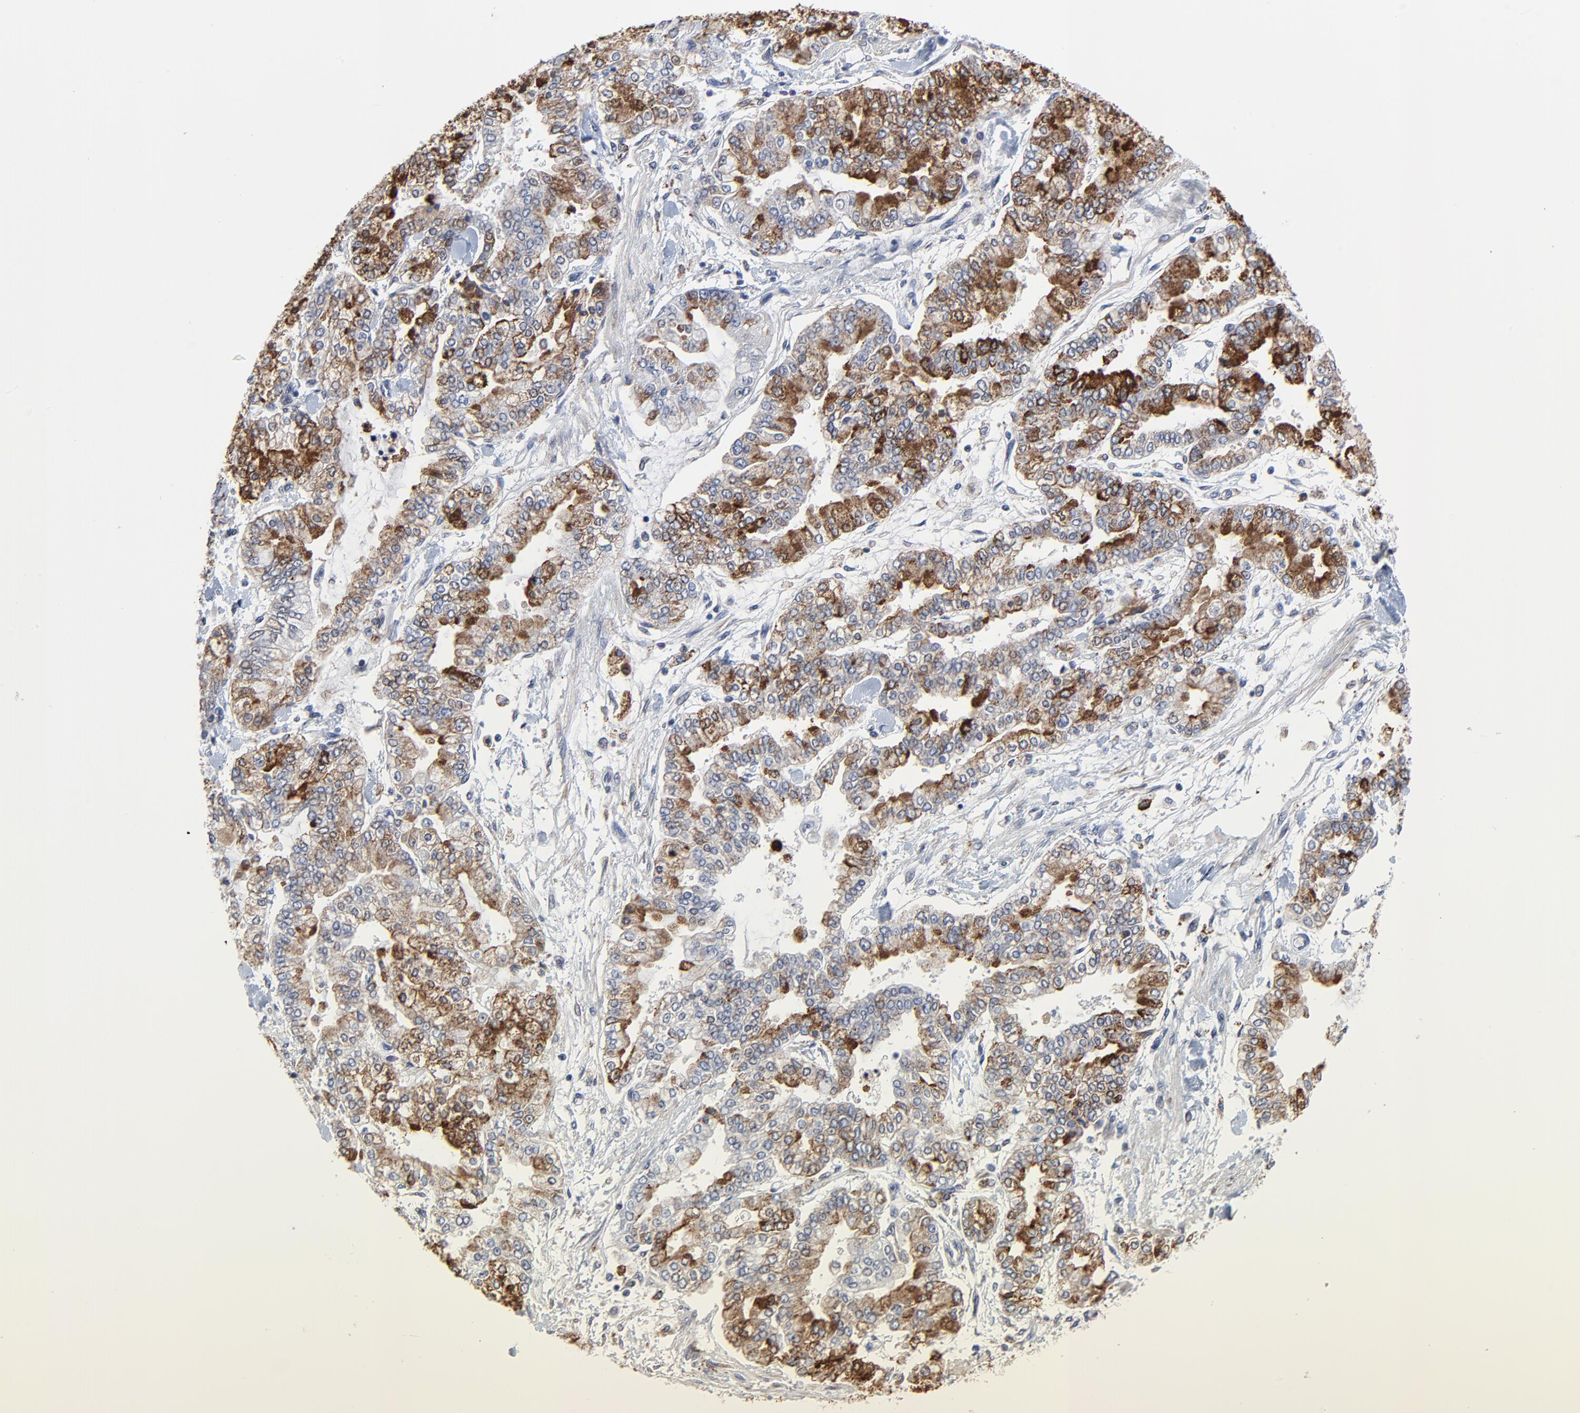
{"staining": {"intensity": "strong", "quantity": "25%-75%", "location": "cytoplasmic/membranous"}, "tissue": "stomach cancer", "cell_type": "Tumor cells", "image_type": "cancer", "snomed": [{"axis": "morphology", "description": "Normal tissue, NOS"}, {"axis": "morphology", "description": "Adenocarcinoma, NOS"}, {"axis": "topography", "description": "Stomach, upper"}, {"axis": "topography", "description": "Stomach"}], "caption": "IHC histopathology image of neoplastic tissue: human stomach cancer (adenocarcinoma) stained using IHC displays high levels of strong protein expression localized specifically in the cytoplasmic/membranous of tumor cells, appearing as a cytoplasmic/membranous brown color.", "gene": "NLGN3", "patient": {"sex": "male", "age": 76}}